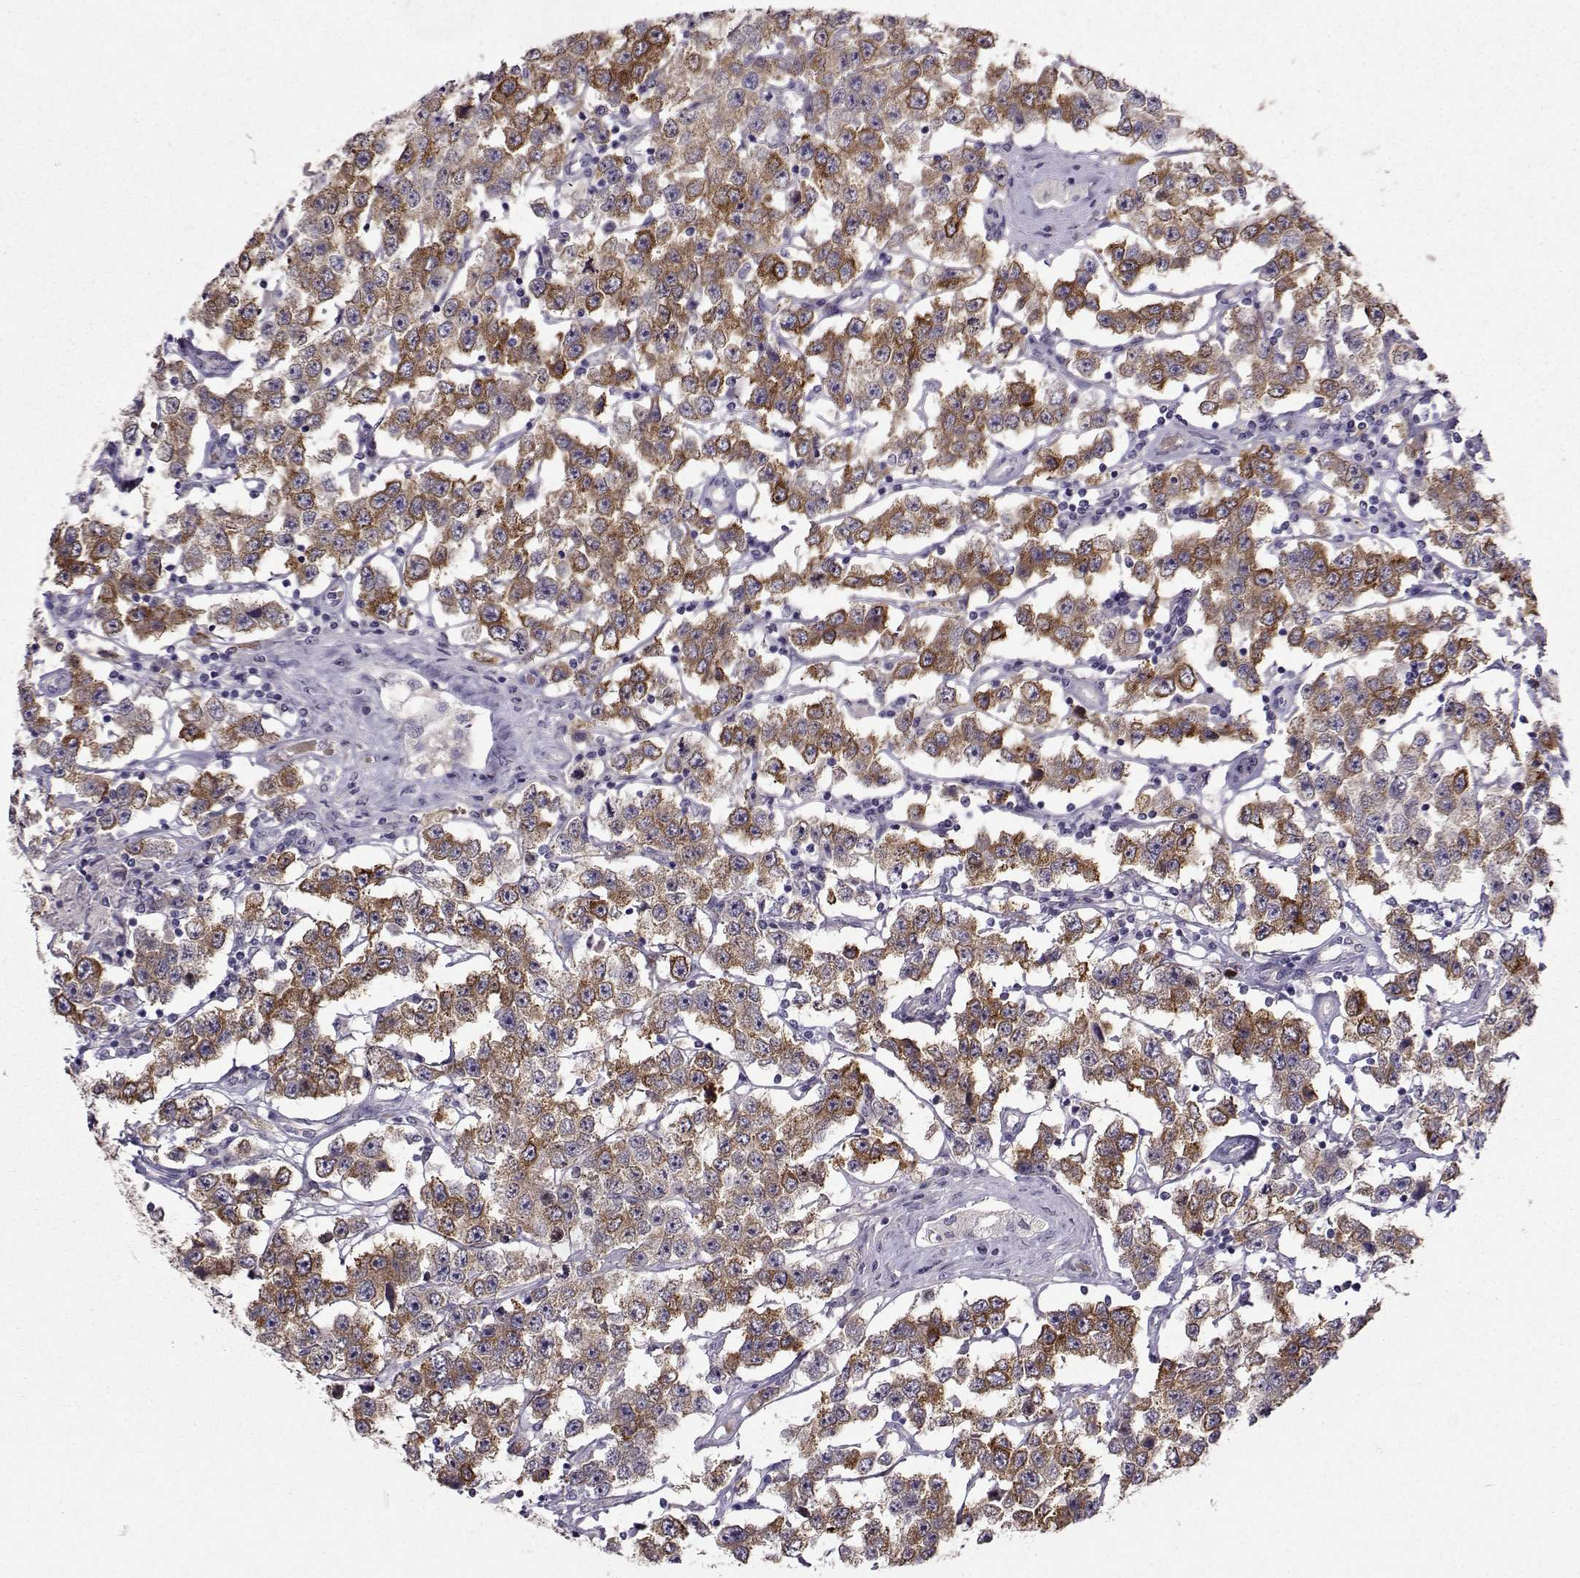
{"staining": {"intensity": "strong", "quantity": ">75%", "location": "cytoplasmic/membranous"}, "tissue": "testis cancer", "cell_type": "Tumor cells", "image_type": "cancer", "snomed": [{"axis": "morphology", "description": "Seminoma, NOS"}, {"axis": "topography", "description": "Testis"}], "caption": "Protein analysis of testis cancer (seminoma) tissue demonstrates strong cytoplasmic/membranous staining in approximately >75% of tumor cells.", "gene": "LIN28A", "patient": {"sex": "male", "age": 52}}